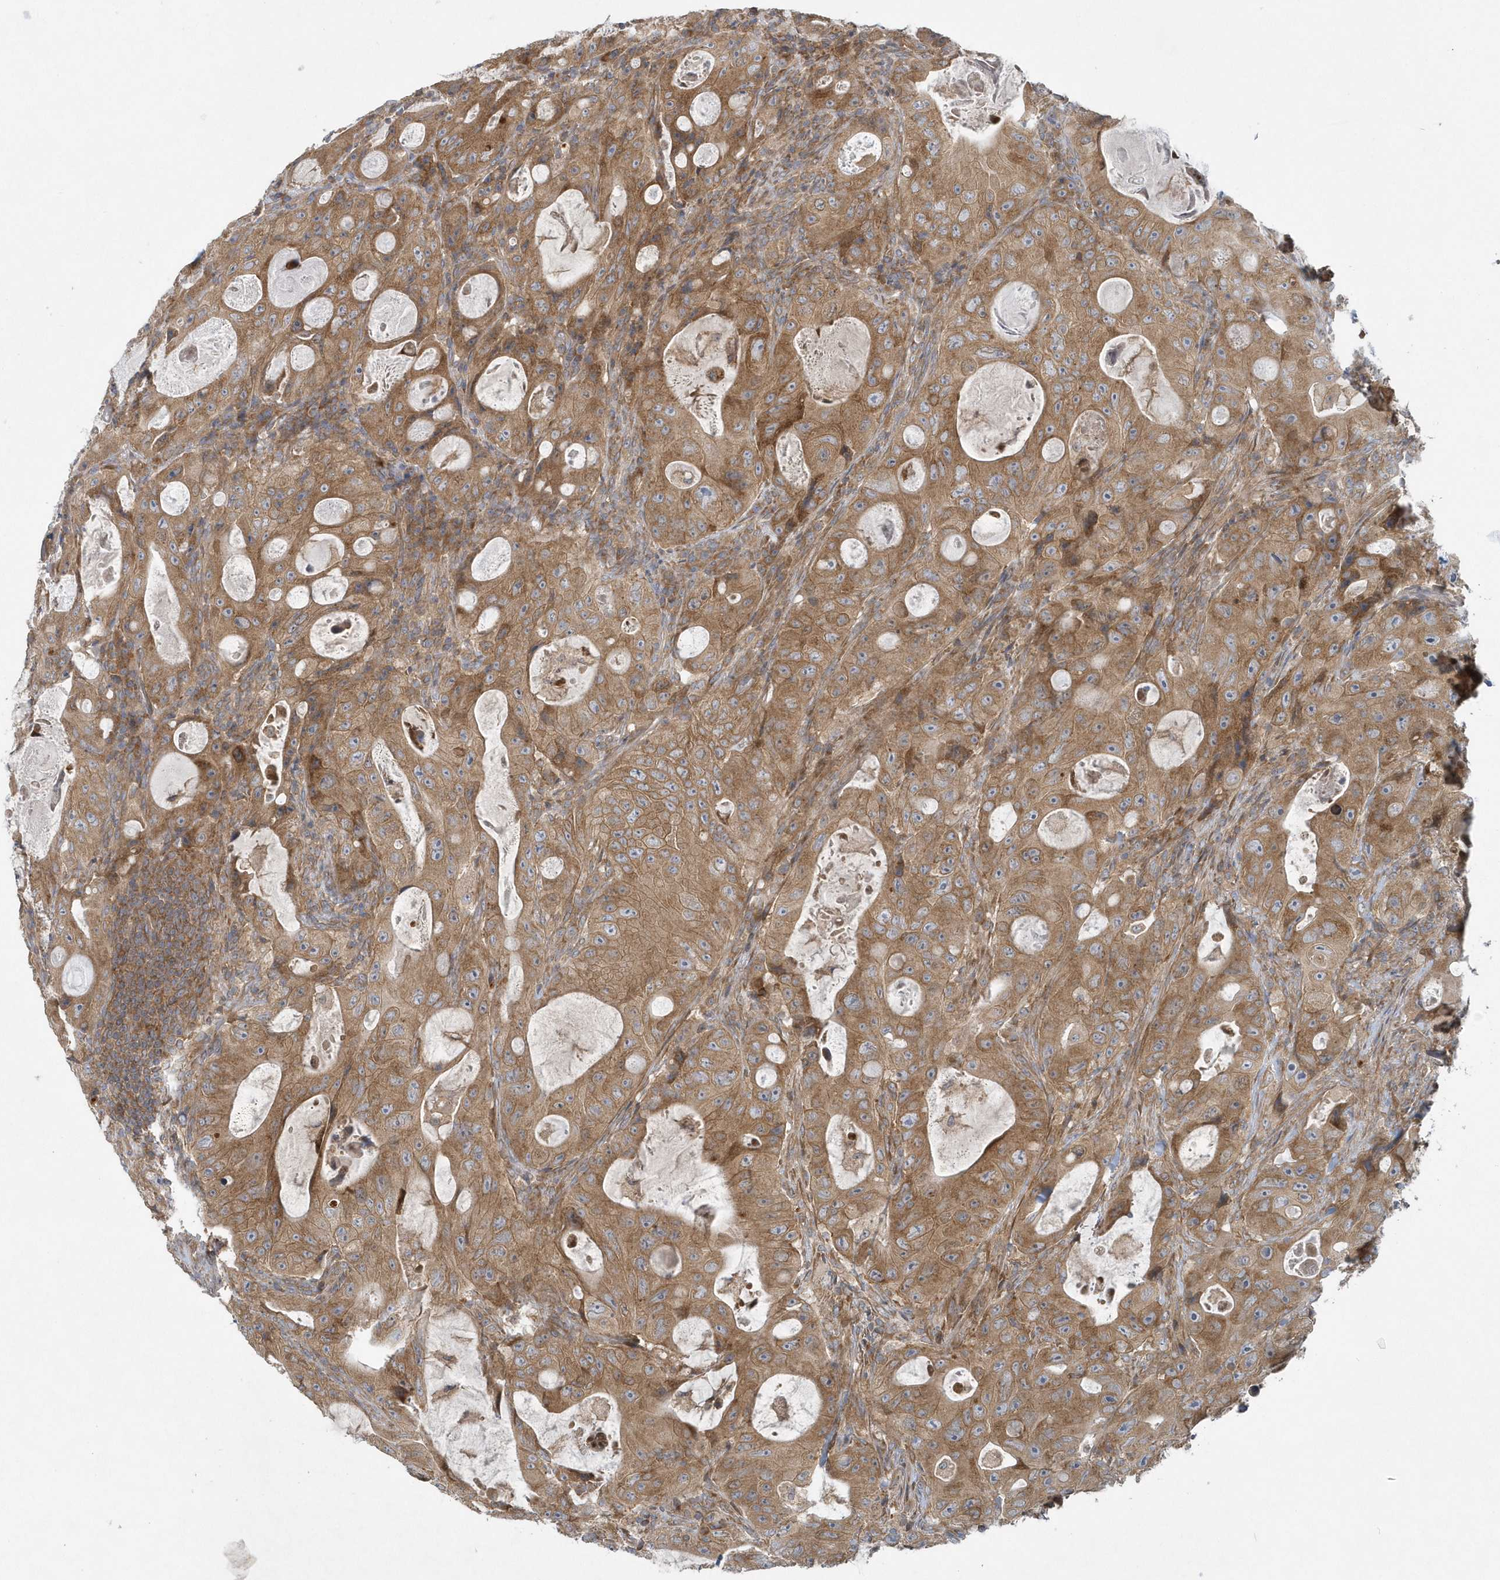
{"staining": {"intensity": "moderate", "quantity": ">75%", "location": "cytoplasmic/membranous"}, "tissue": "colorectal cancer", "cell_type": "Tumor cells", "image_type": "cancer", "snomed": [{"axis": "morphology", "description": "Adenocarcinoma, NOS"}, {"axis": "topography", "description": "Colon"}], "caption": "Adenocarcinoma (colorectal) tissue demonstrates moderate cytoplasmic/membranous positivity in about >75% of tumor cells", "gene": "CNOT10", "patient": {"sex": "female", "age": 46}}